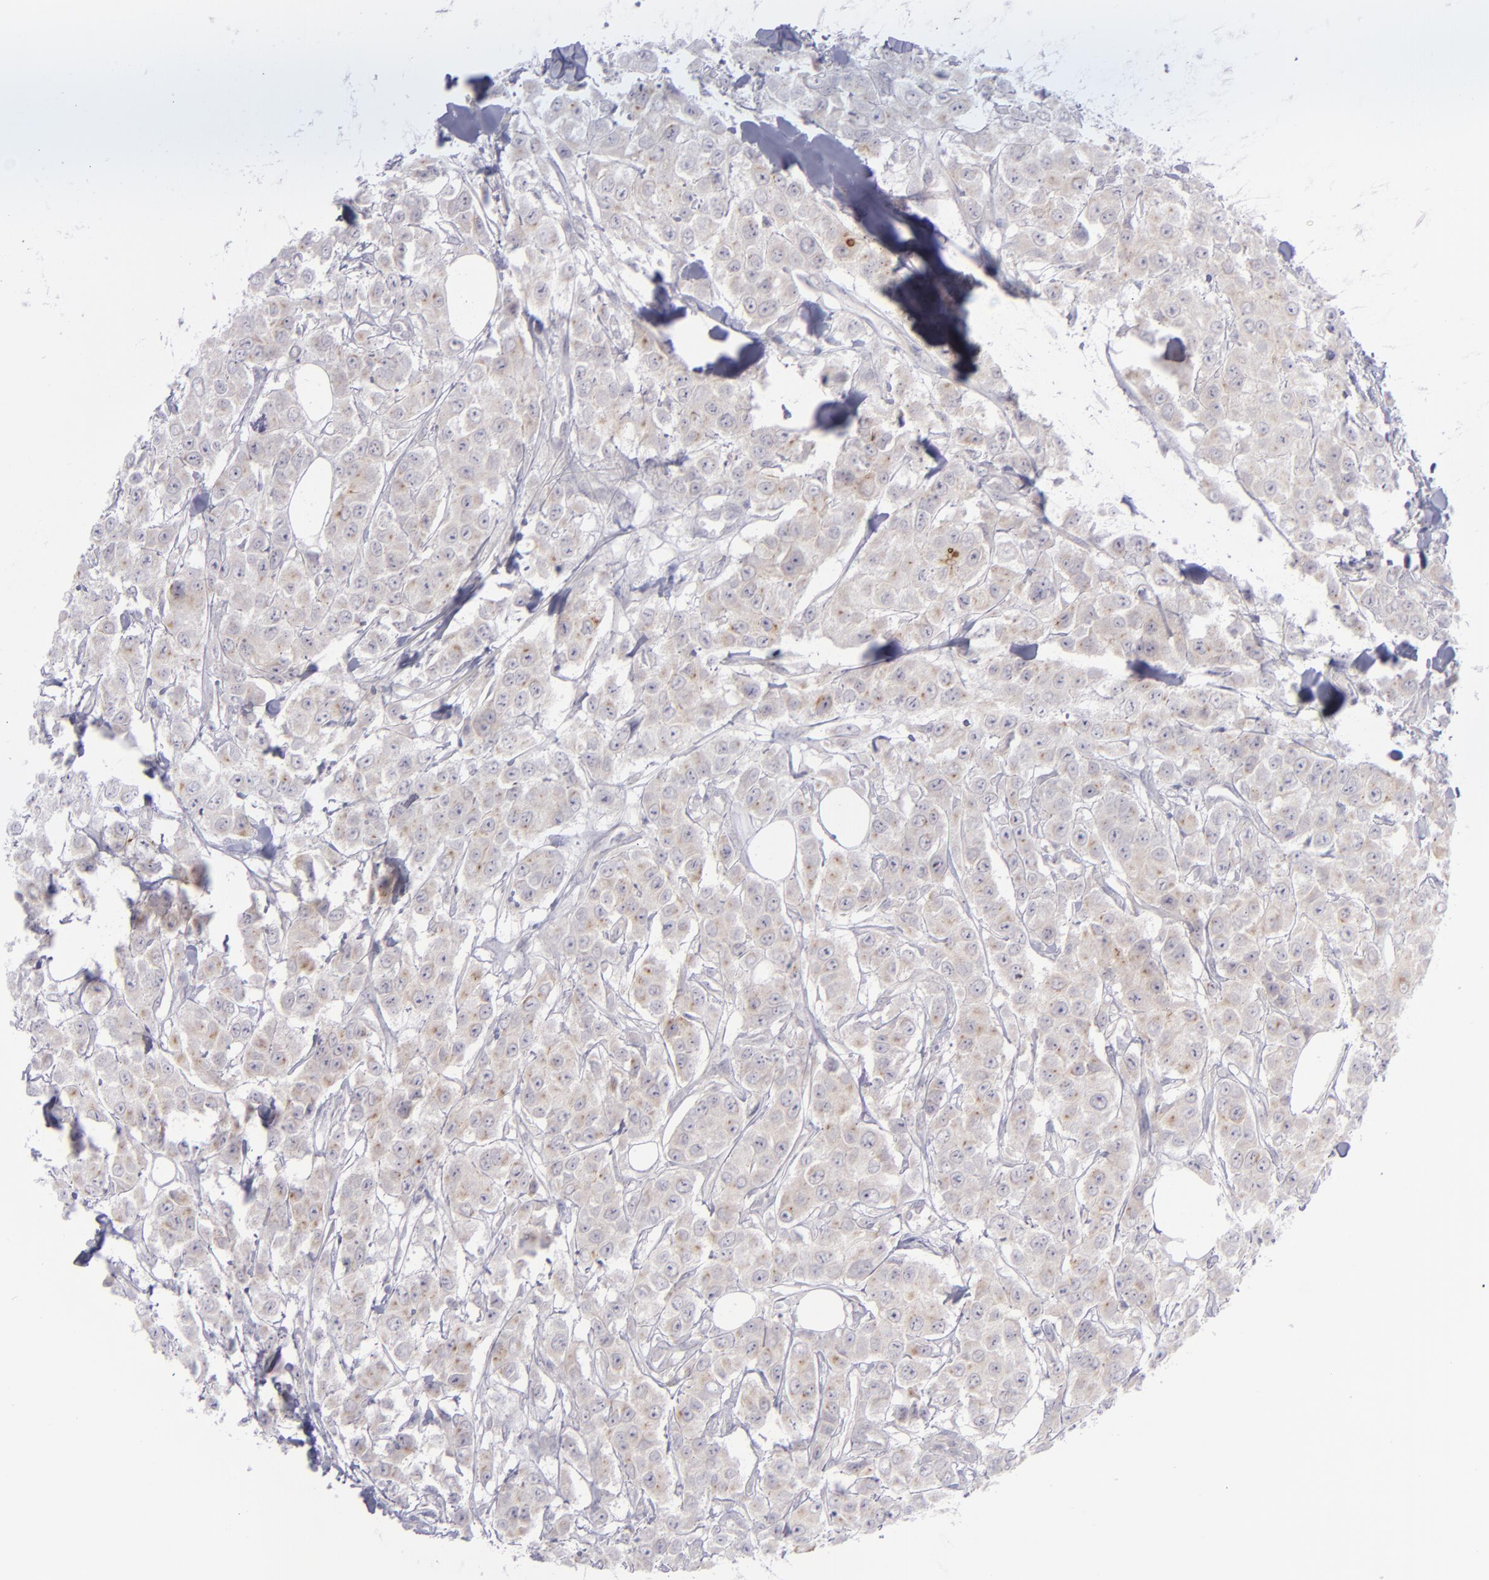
{"staining": {"intensity": "weak", "quantity": "<25%", "location": "cytoplasmic/membranous"}, "tissue": "breast cancer", "cell_type": "Tumor cells", "image_type": "cancer", "snomed": [{"axis": "morphology", "description": "Duct carcinoma"}, {"axis": "topography", "description": "Breast"}], "caption": "Tumor cells show no significant protein positivity in infiltrating ductal carcinoma (breast).", "gene": "EVPL", "patient": {"sex": "female", "age": 58}}